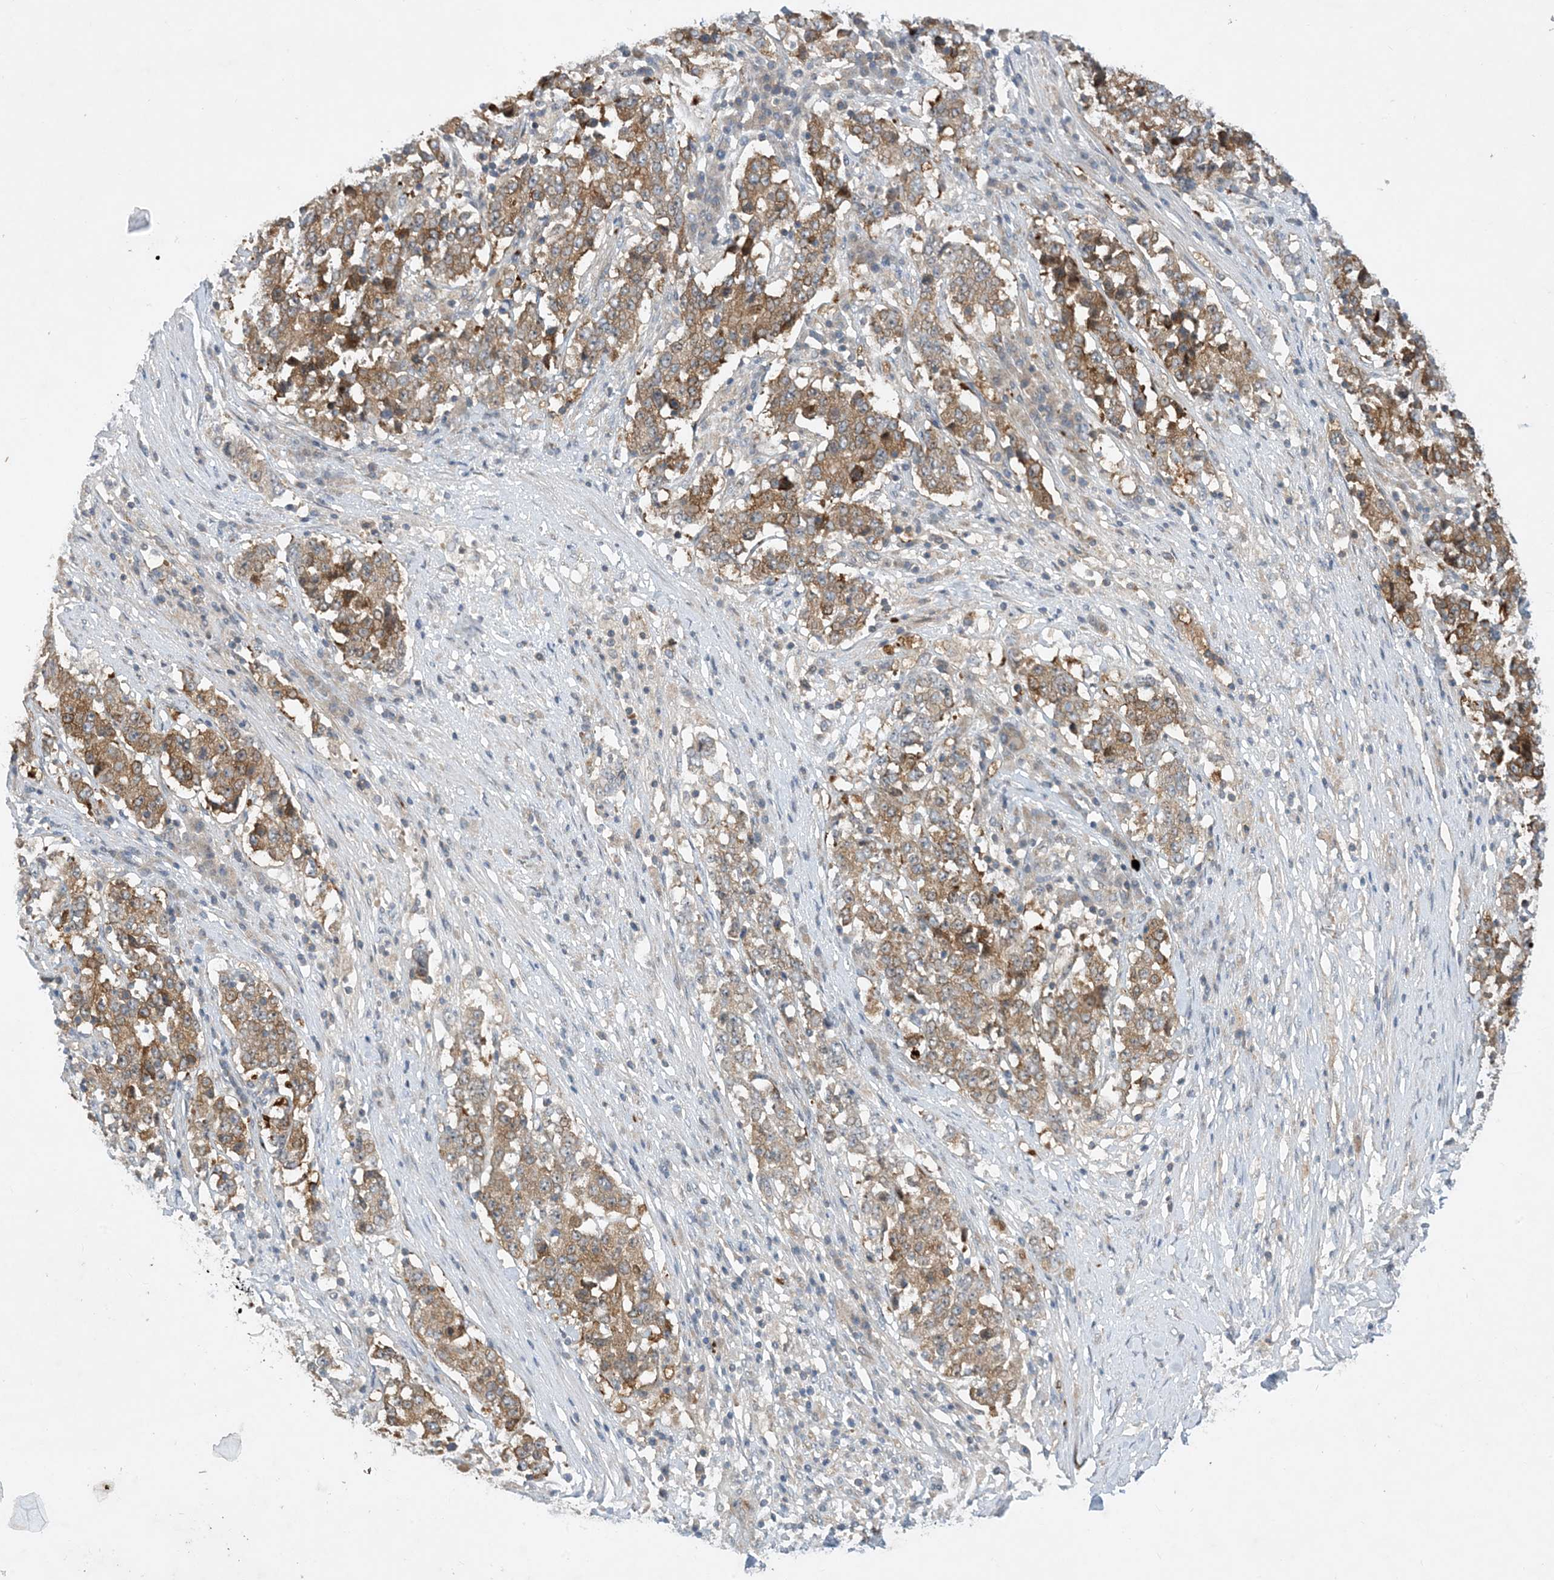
{"staining": {"intensity": "moderate", "quantity": ">75%", "location": "cytoplasmic/membranous"}, "tissue": "stomach cancer", "cell_type": "Tumor cells", "image_type": "cancer", "snomed": [{"axis": "morphology", "description": "Adenocarcinoma, NOS"}, {"axis": "topography", "description": "Stomach"}], "caption": "The micrograph reveals staining of stomach cancer, revealing moderate cytoplasmic/membranous protein staining (brown color) within tumor cells.", "gene": "TINAG", "patient": {"sex": "male", "age": 59}}